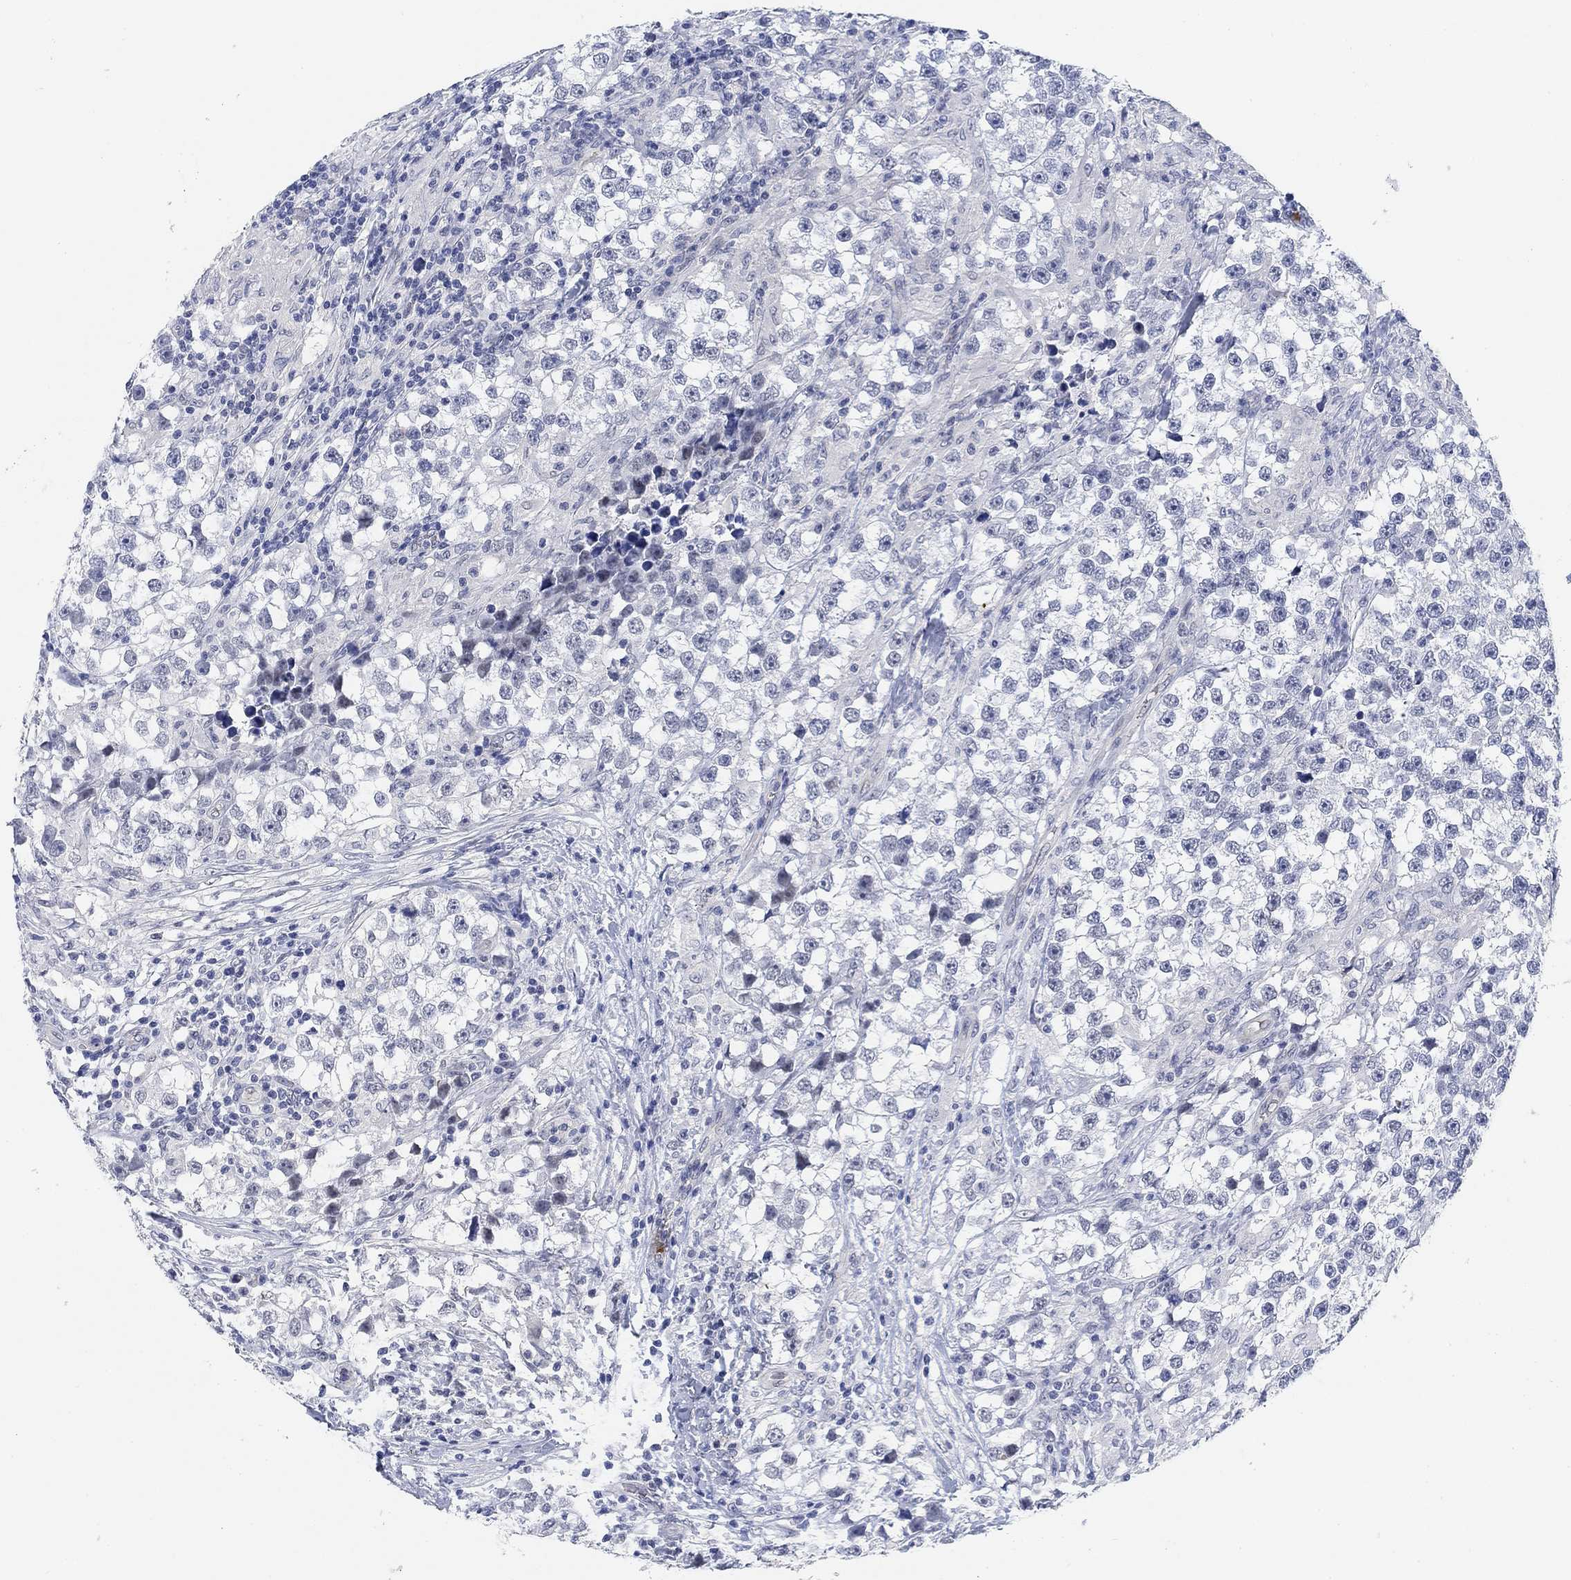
{"staining": {"intensity": "negative", "quantity": "none", "location": "none"}, "tissue": "testis cancer", "cell_type": "Tumor cells", "image_type": "cancer", "snomed": [{"axis": "morphology", "description": "Seminoma, NOS"}, {"axis": "topography", "description": "Testis"}], "caption": "A high-resolution photomicrograph shows IHC staining of testis cancer (seminoma), which demonstrates no significant staining in tumor cells.", "gene": "PAX6", "patient": {"sex": "male", "age": 46}}